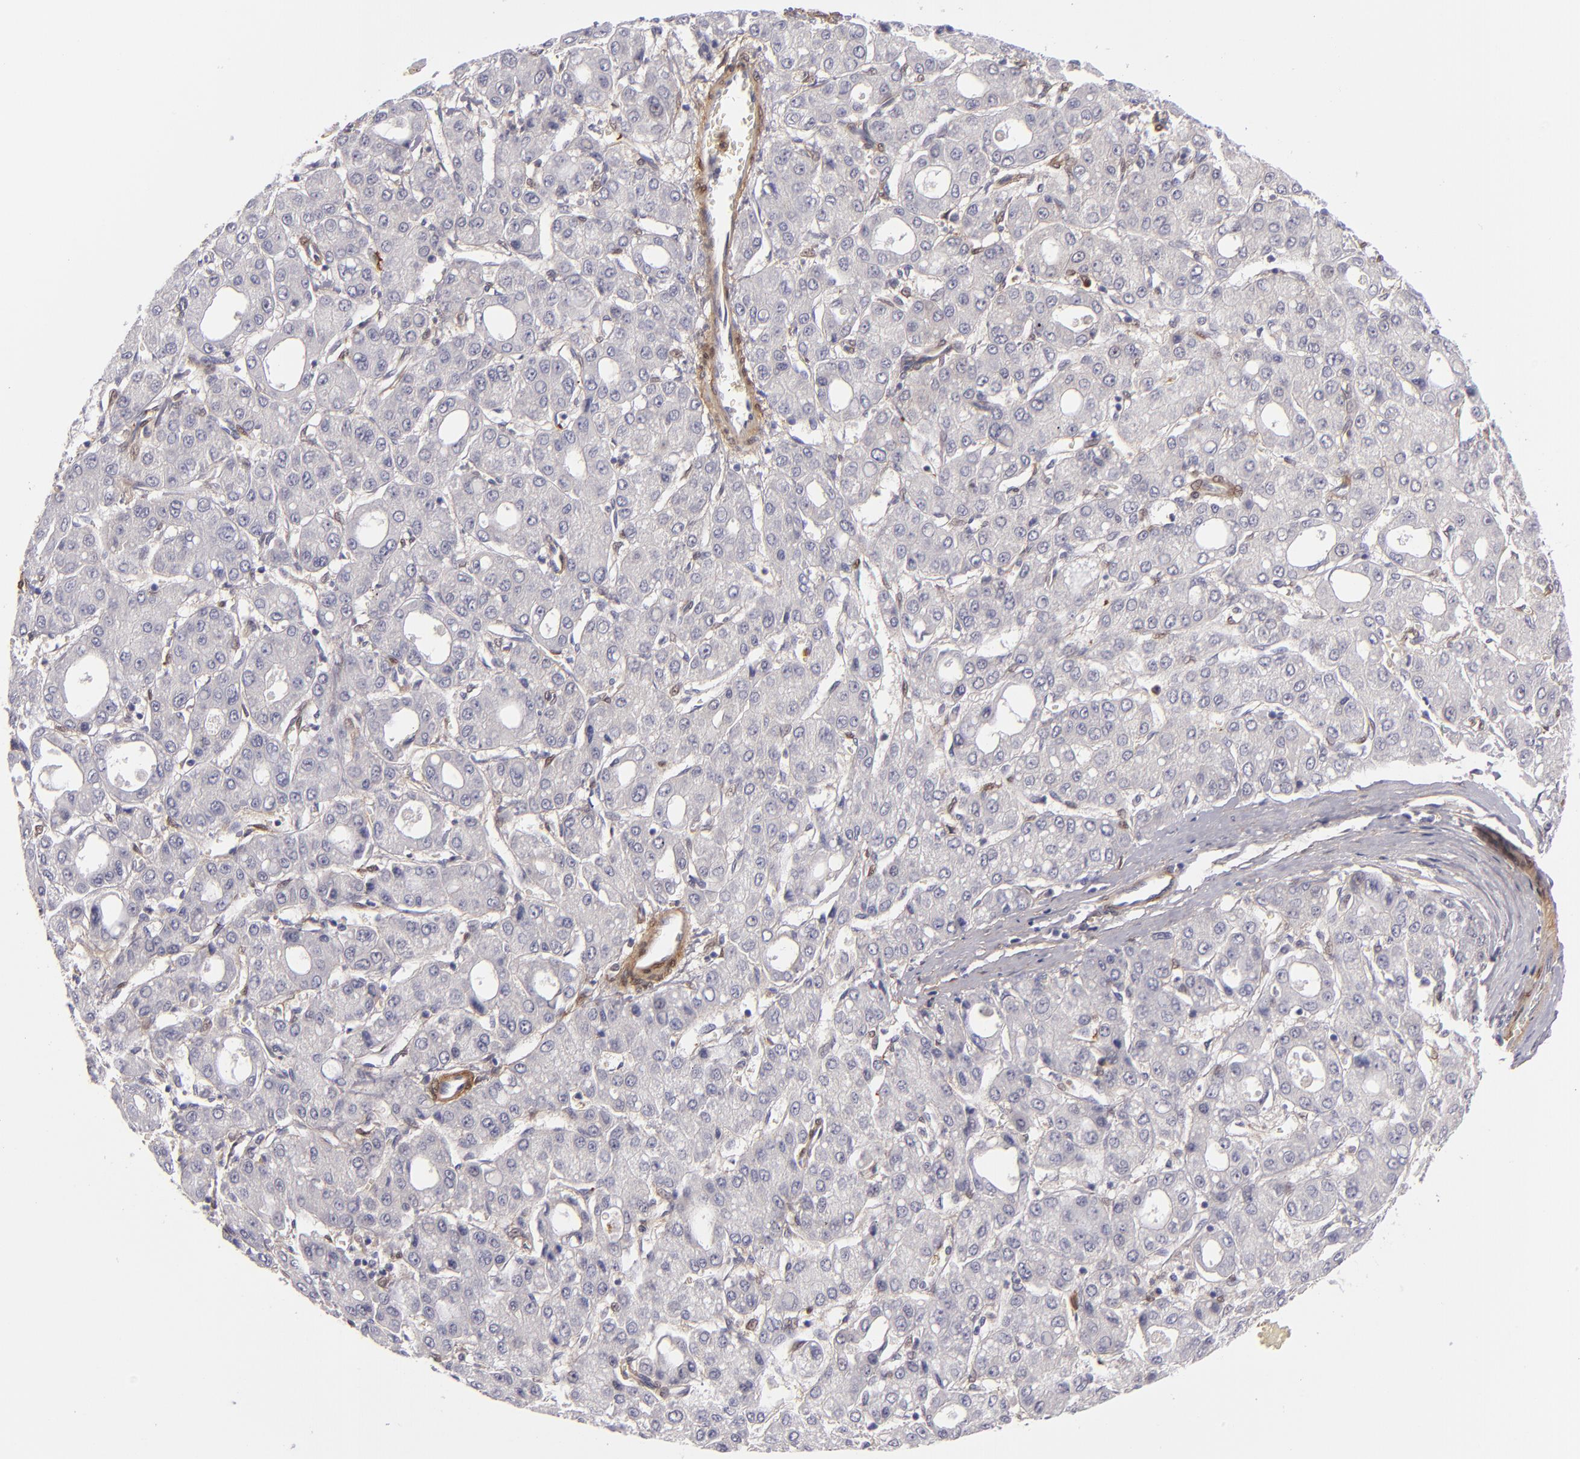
{"staining": {"intensity": "negative", "quantity": "none", "location": "none"}, "tissue": "liver cancer", "cell_type": "Tumor cells", "image_type": "cancer", "snomed": [{"axis": "morphology", "description": "Carcinoma, Hepatocellular, NOS"}, {"axis": "topography", "description": "Liver"}], "caption": "A high-resolution photomicrograph shows IHC staining of hepatocellular carcinoma (liver), which shows no significant positivity in tumor cells.", "gene": "VCL", "patient": {"sex": "male", "age": 69}}